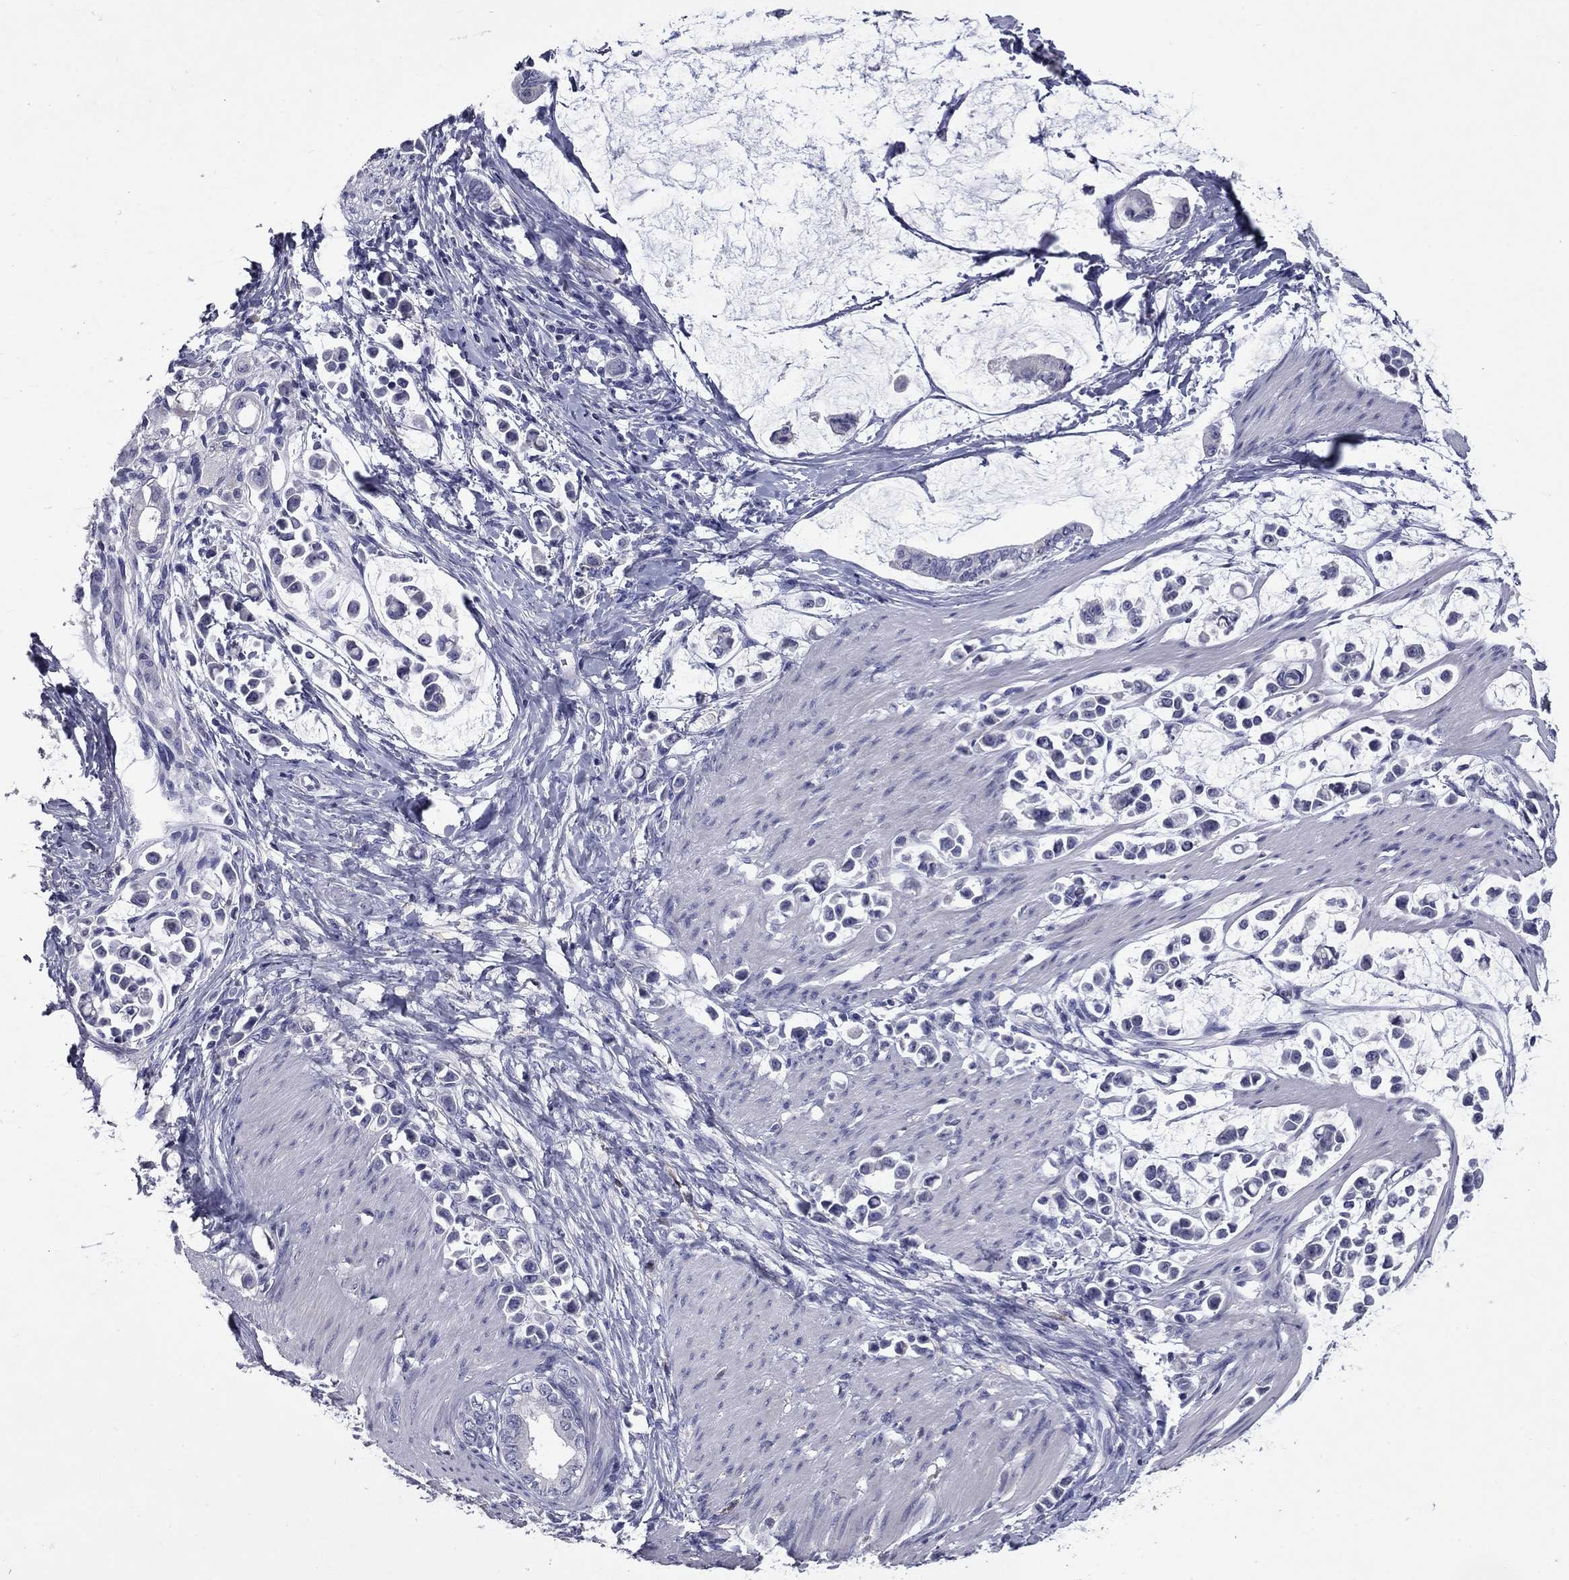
{"staining": {"intensity": "negative", "quantity": "none", "location": "none"}, "tissue": "stomach cancer", "cell_type": "Tumor cells", "image_type": "cancer", "snomed": [{"axis": "morphology", "description": "Adenocarcinoma, NOS"}, {"axis": "topography", "description": "Stomach"}], "caption": "DAB immunohistochemical staining of human stomach adenocarcinoma reveals no significant staining in tumor cells. (DAB immunohistochemistry (IHC), high magnification).", "gene": "CFAP119", "patient": {"sex": "male", "age": 82}}